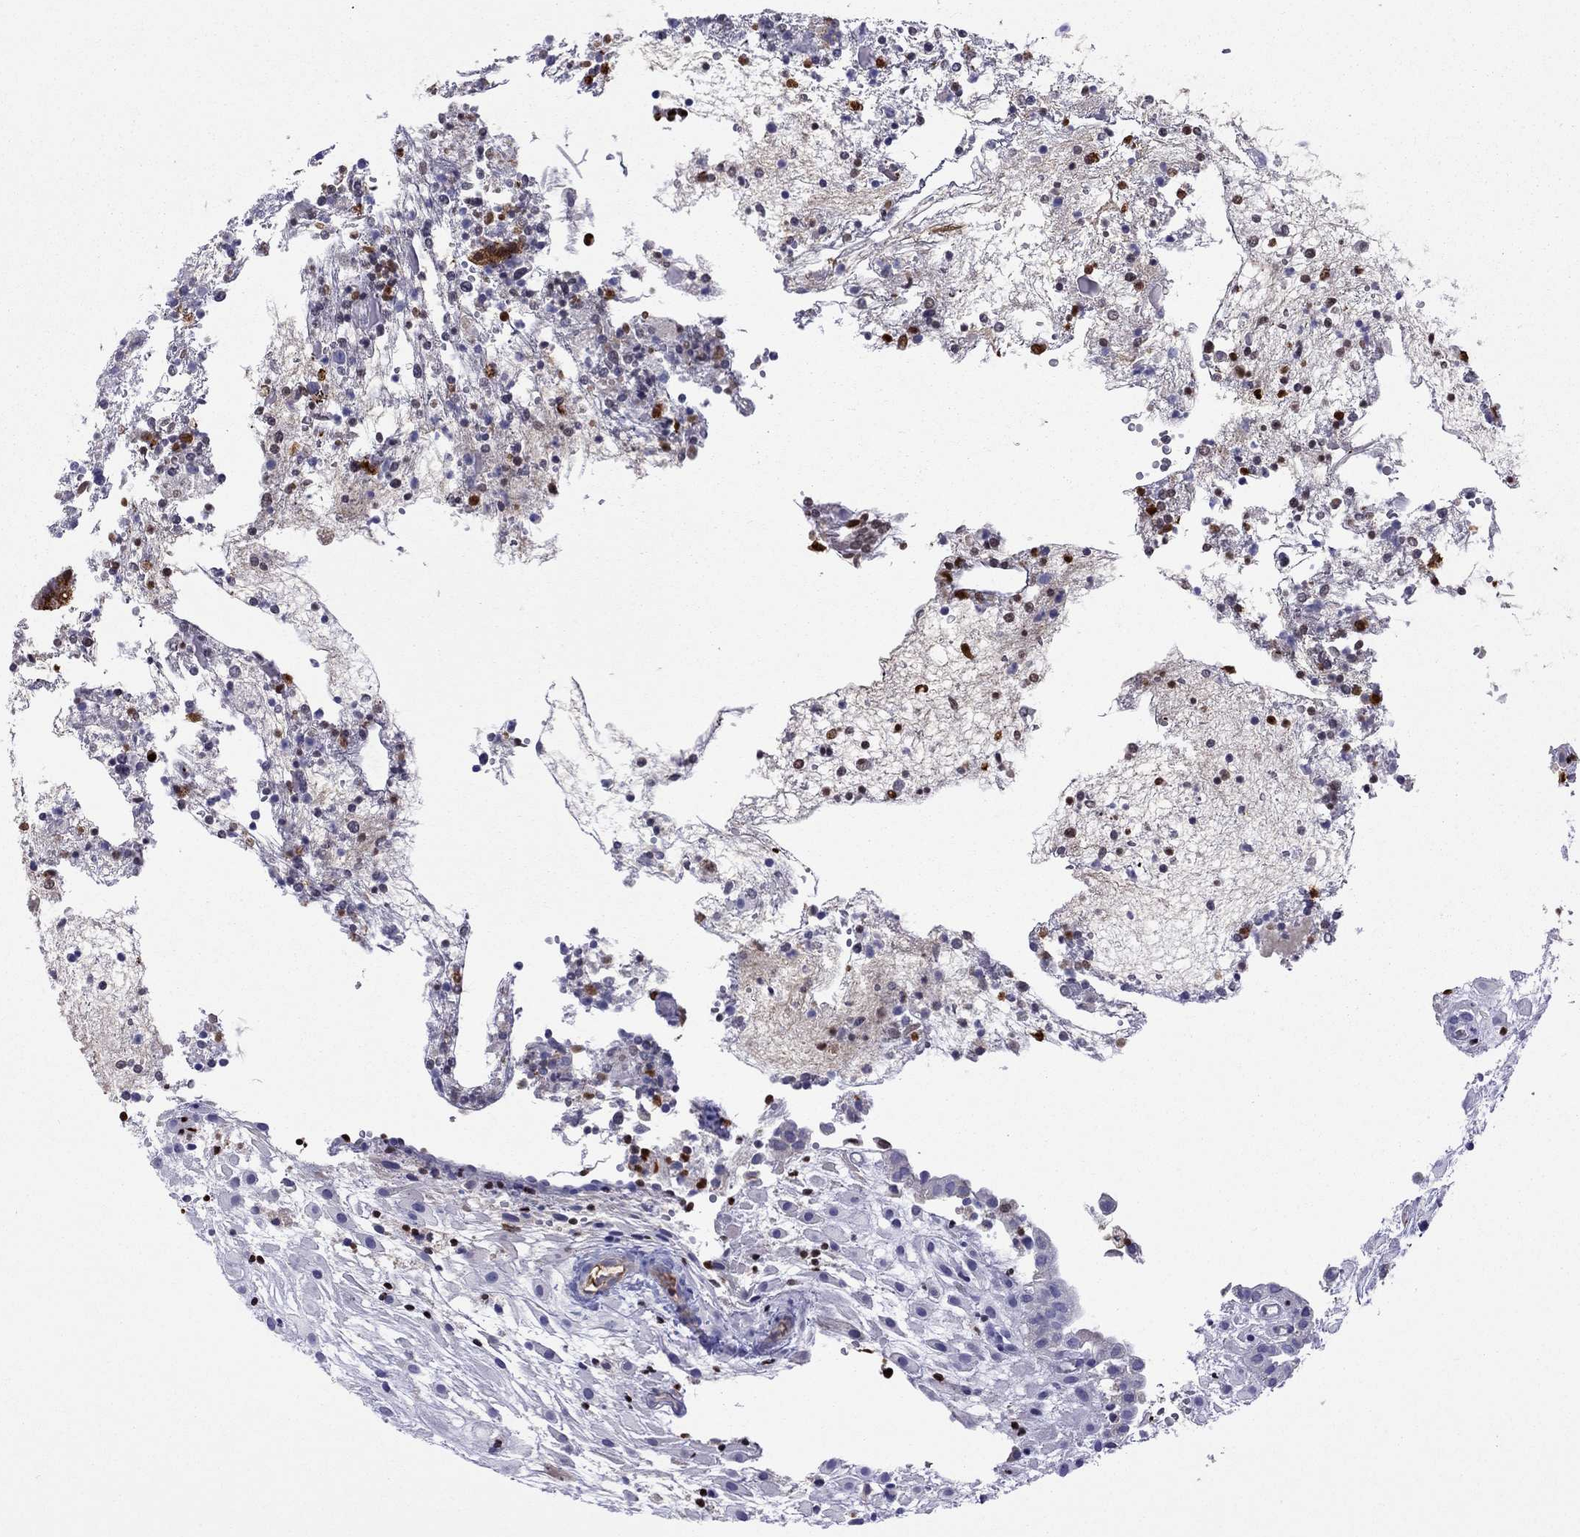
{"staining": {"intensity": "negative", "quantity": "none", "location": "none"}, "tissue": "placenta", "cell_type": "Decidual cells", "image_type": "normal", "snomed": [{"axis": "morphology", "description": "Normal tissue, NOS"}, {"axis": "topography", "description": "Placenta"}], "caption": "Placenta stained for a protein using immunohistochemistry (IHC) shows no staining decidual cells.", "gene": "SERPINA3", "patient": {"sex": "female", "age": 24}}